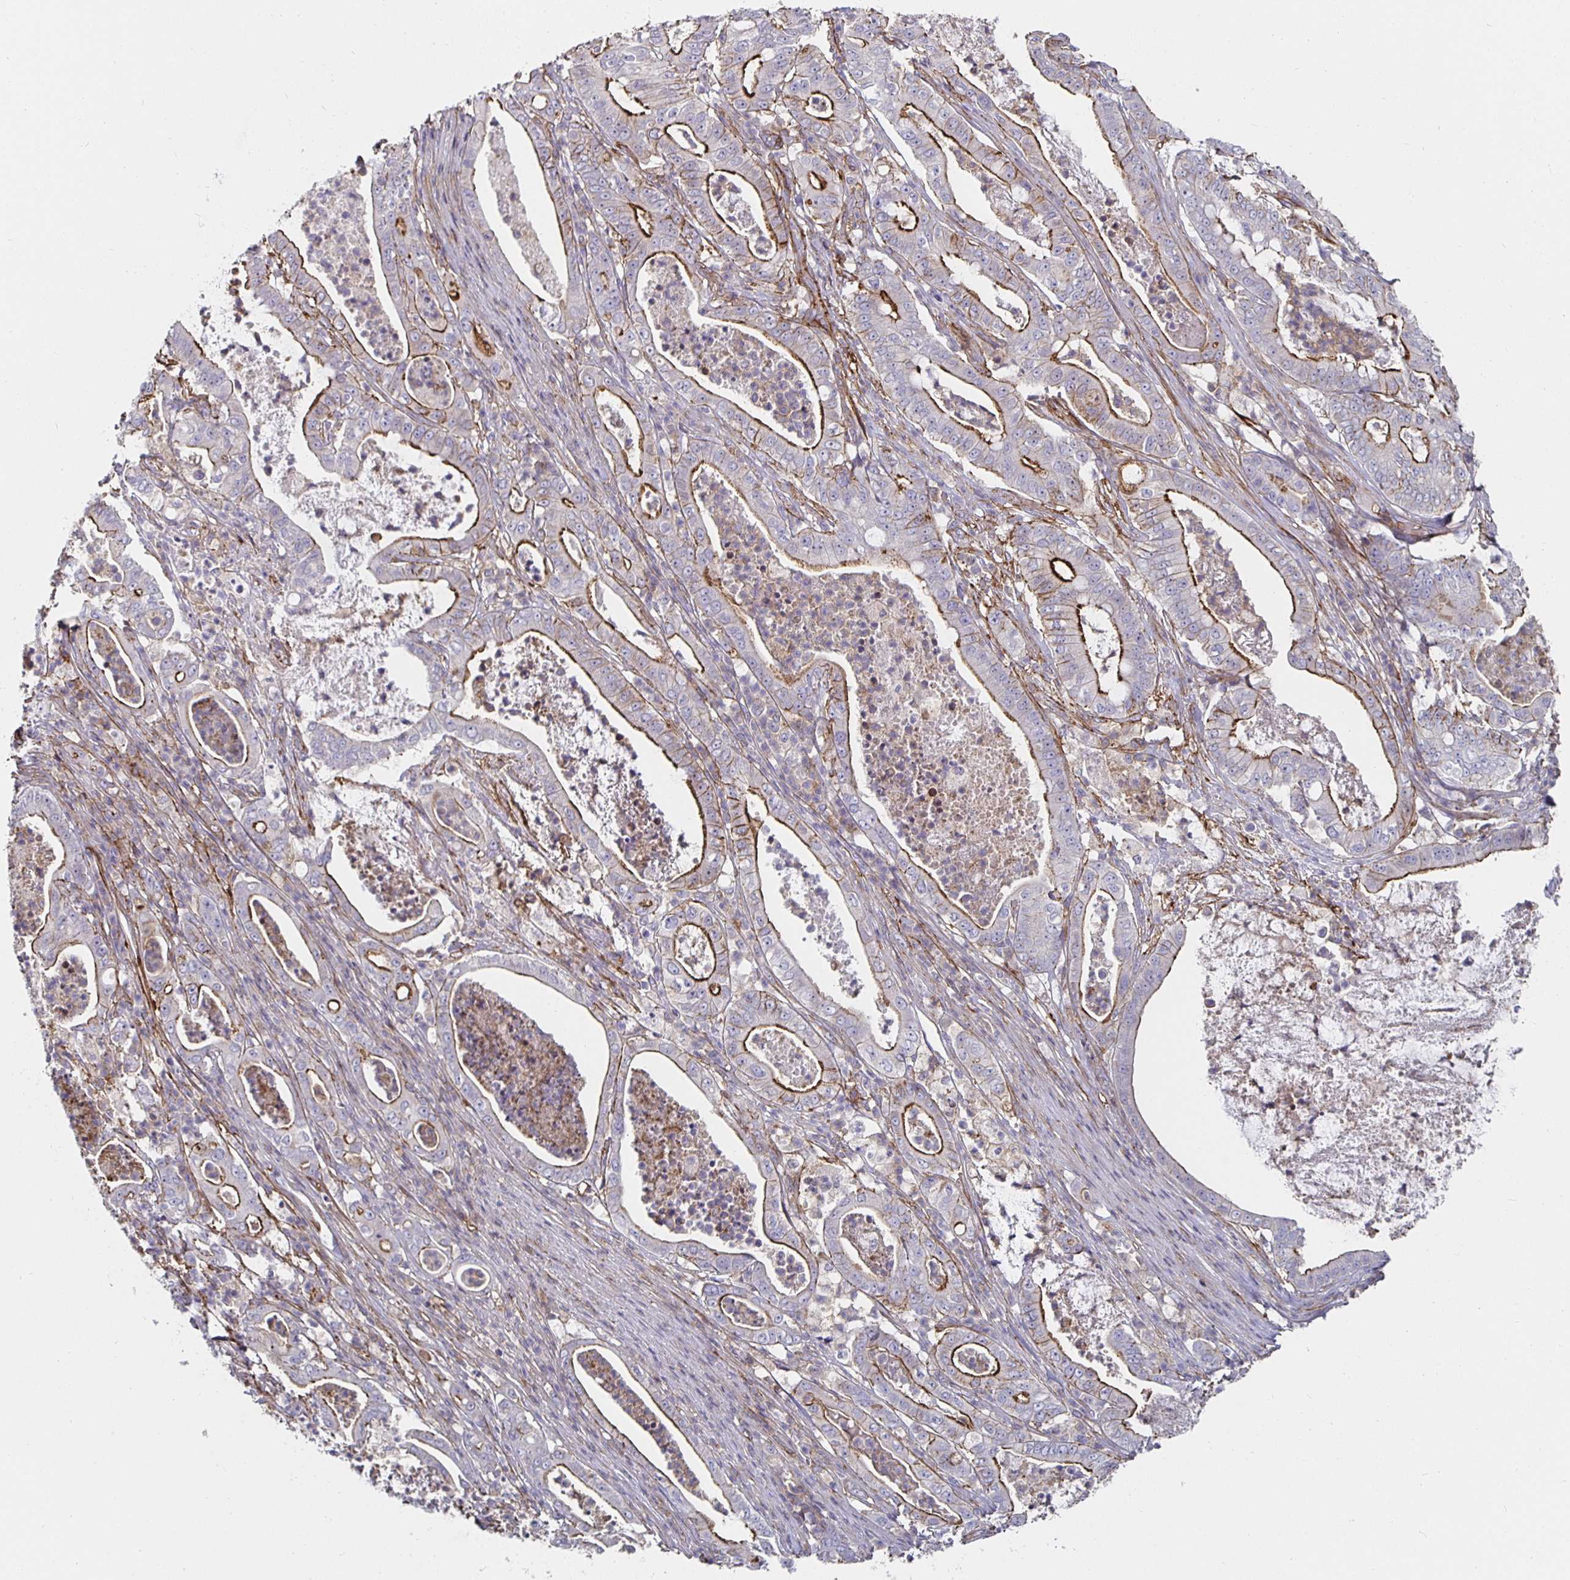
{"staining": {"intensity": "moderate", "quantity": "25%-75%", "location": "cytoplasmic/membranous"}, "tissue": "pancreatic cancer", "cell_type": "Tumor cells", "image_type": "cancer", "snomed": [{"axis": "morphology", "description": "Adenocarcinoma, NOS"}, {"axis": "topography", "description": "Pancreas"}], "caption": "Protein analysis of adenocarcinoma (pancreatic) tissue displays moderate cytoplasmic/membranous expression in about 25%-75% of tumor cells.", "gene": "GJA4", "patient": {"sex": "male", "age": 71}}